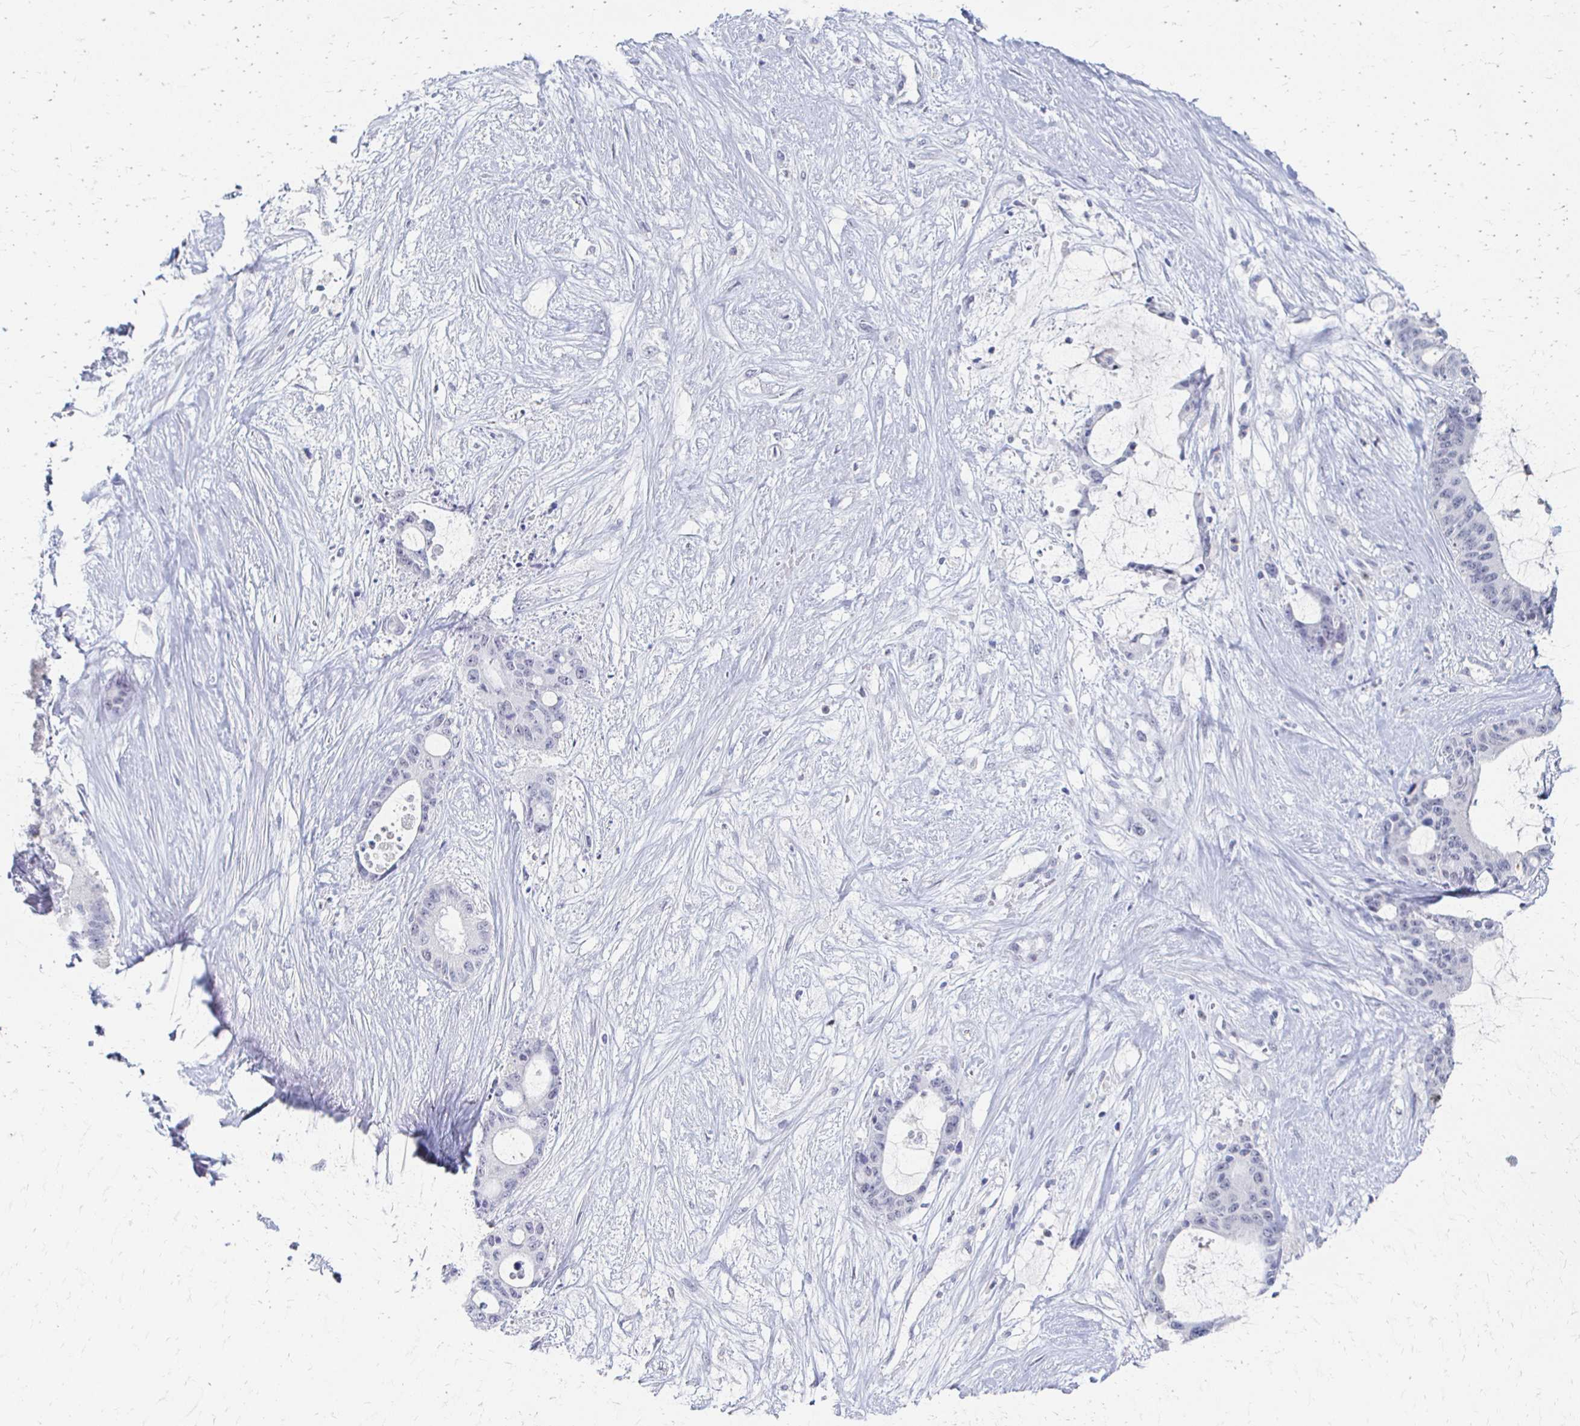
{"staining": {"intensity": "negative", "quantity": "none", "location": "none"}, "tissue": "liver cancer", "cell_type": "Tumor cells", "image_type": "cancer", "snomed": [{"axis": "morphology", "description": "Normal tissue, NOS"}, {"axis": "morphology", "description": "Cholangiocarcinoma"}, {"axis": "topography", "description": "Liver"}, {"axis": "topography", "description": "Peripheral nerve tissue"}], "caption": "A photomicrograph of liver cancer (cholangiocarcinoma) stained for a protein demonstrates no brown staining in tumor cells.", "gene": "CXCR2", "patient": {"sex": "female", "age": 73}}